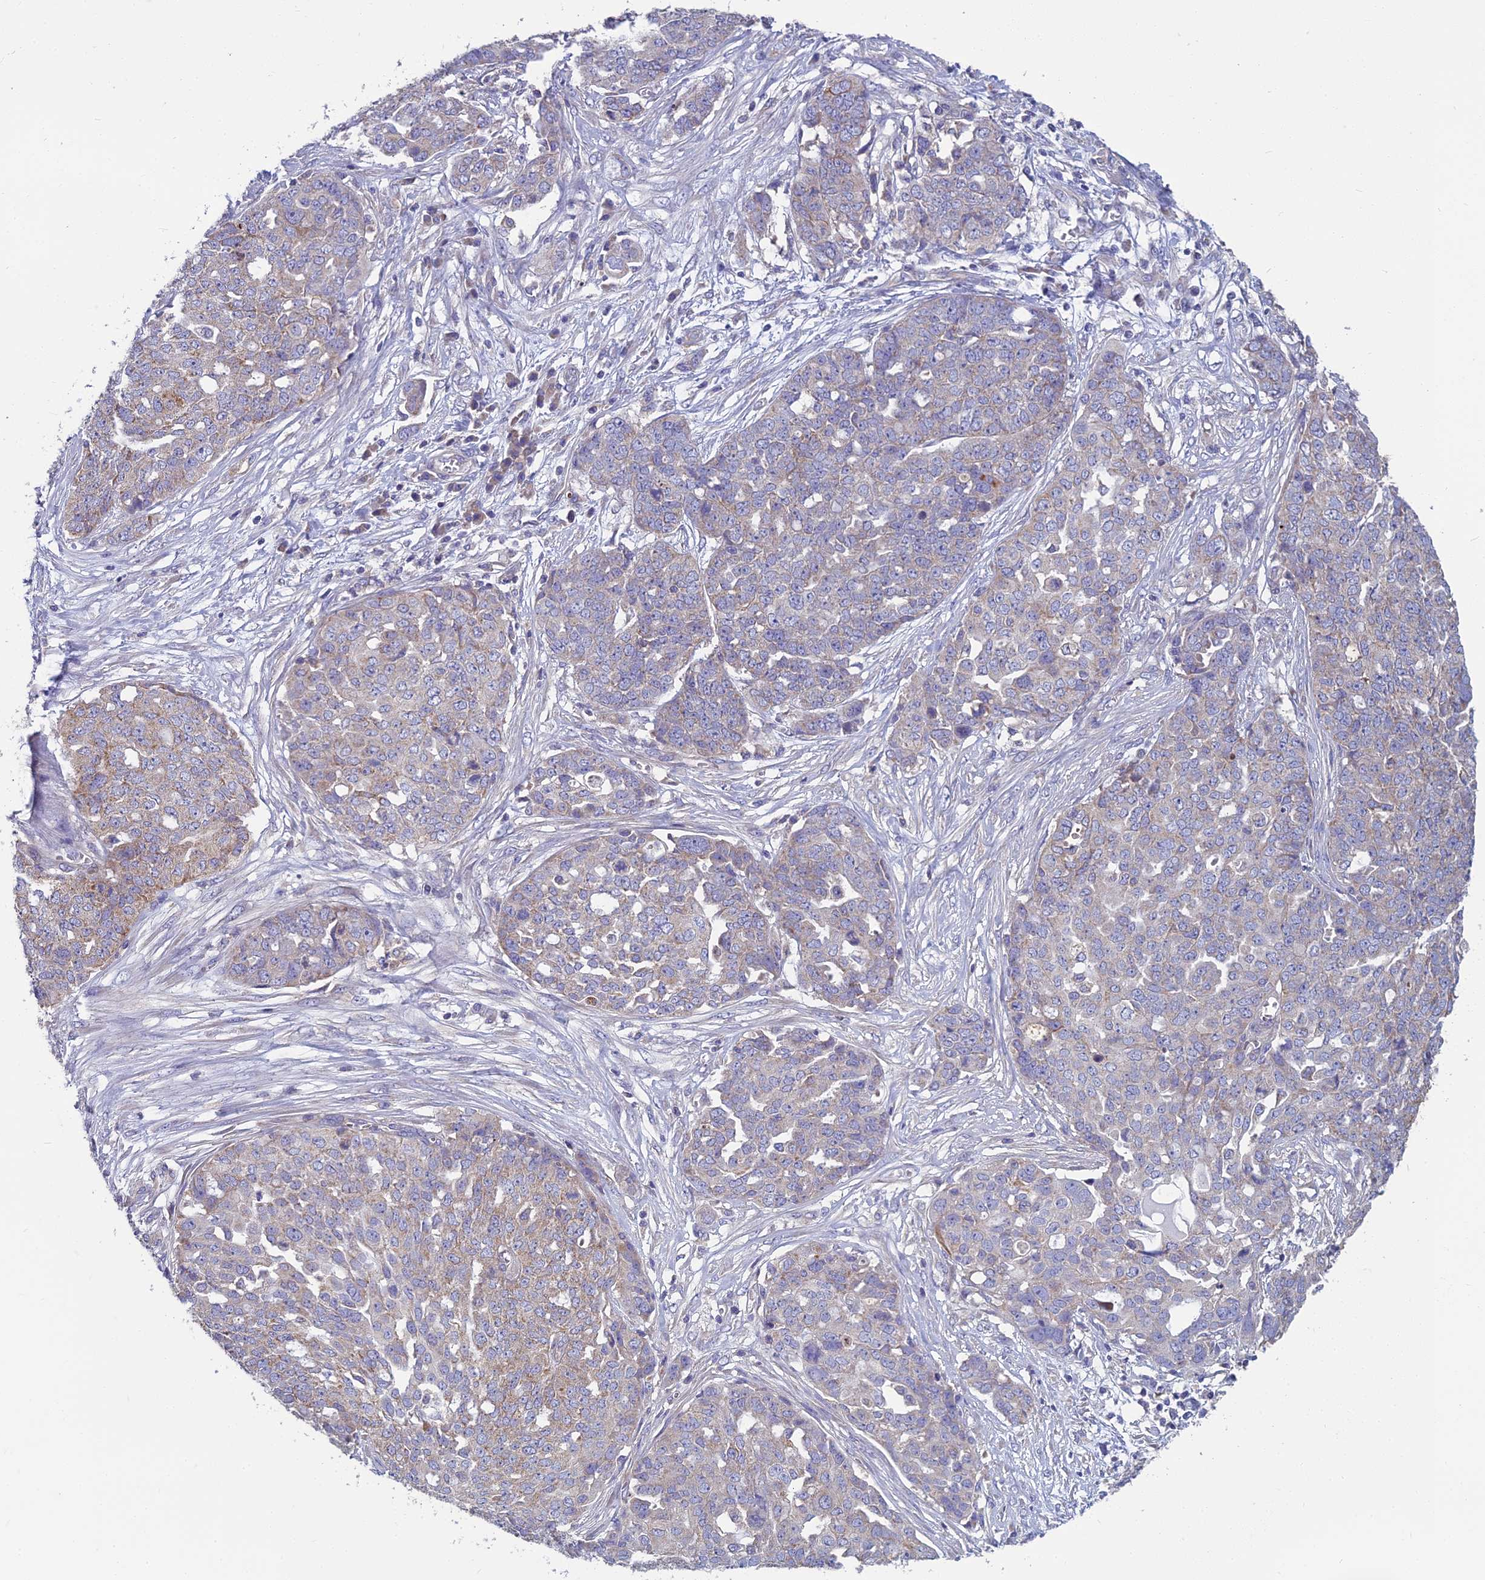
{"staining": {"intensity": "weak", "quantity": "<25%", "location": "cytoplasmic/membranous"}, "tissue": "ovarian cancer", "cell_type": "Tumor cells", "image_type": "cancer", "snomed": [{"axis": "morphology", "description": "Cystadenocarcinoma, serous, NOS"}, {"axis": "topography", "description": "Soft tissue"}, {"axis": "topography", "description": "Ovary"}], "caption": "Image shows no significant protein expression in tumor cells of ovarian cancer (serous cystadenocarcinoma).", "gene": "COX20", "patient": {"sex": "female", "age": 57}}